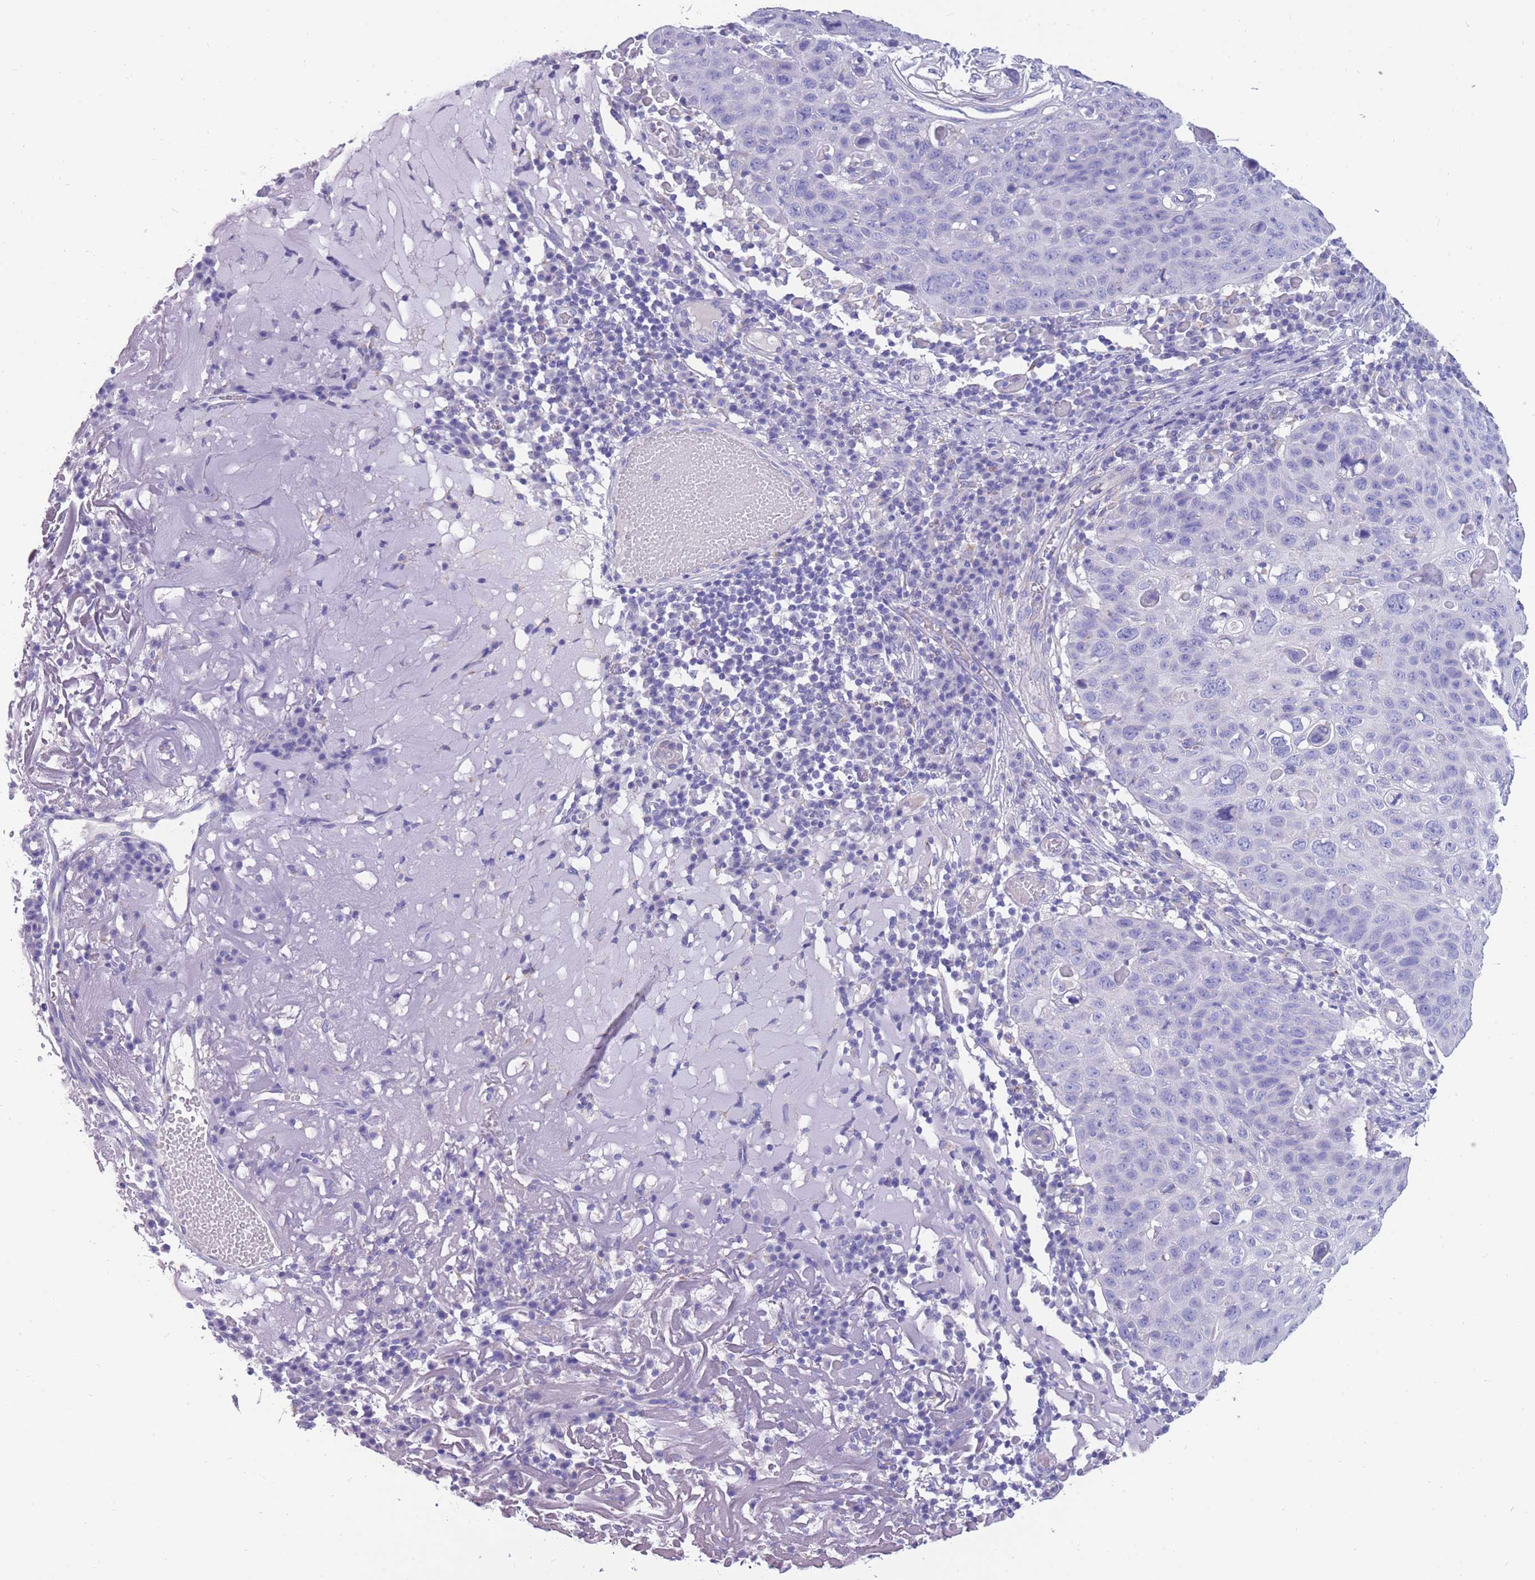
{"staining": {"intensity": "negative", "quantity": "none", "location": "none"}, "tissue": "skin cancer", "cell_type": "Tumor cells", "image_type": "cancer", "snomed": [{"axis": "morphology", "description": "Squamous cell carcinoma, NOS"}, {"axis": "topography", "description": "Skin"}], "caption": "This is a micrograph of immunohistochemistry staining of skin cancer, which shows no staining in tumor cells. The staining was performed using DAB (3,3'-diaminobenzidine) to visualize the protein expression in brown, while the nuclei were stained in blue with hematoxylin (Magnification: 20x).", "gene": "INTS2", "patient": {"sex": "female", "age": 90}}